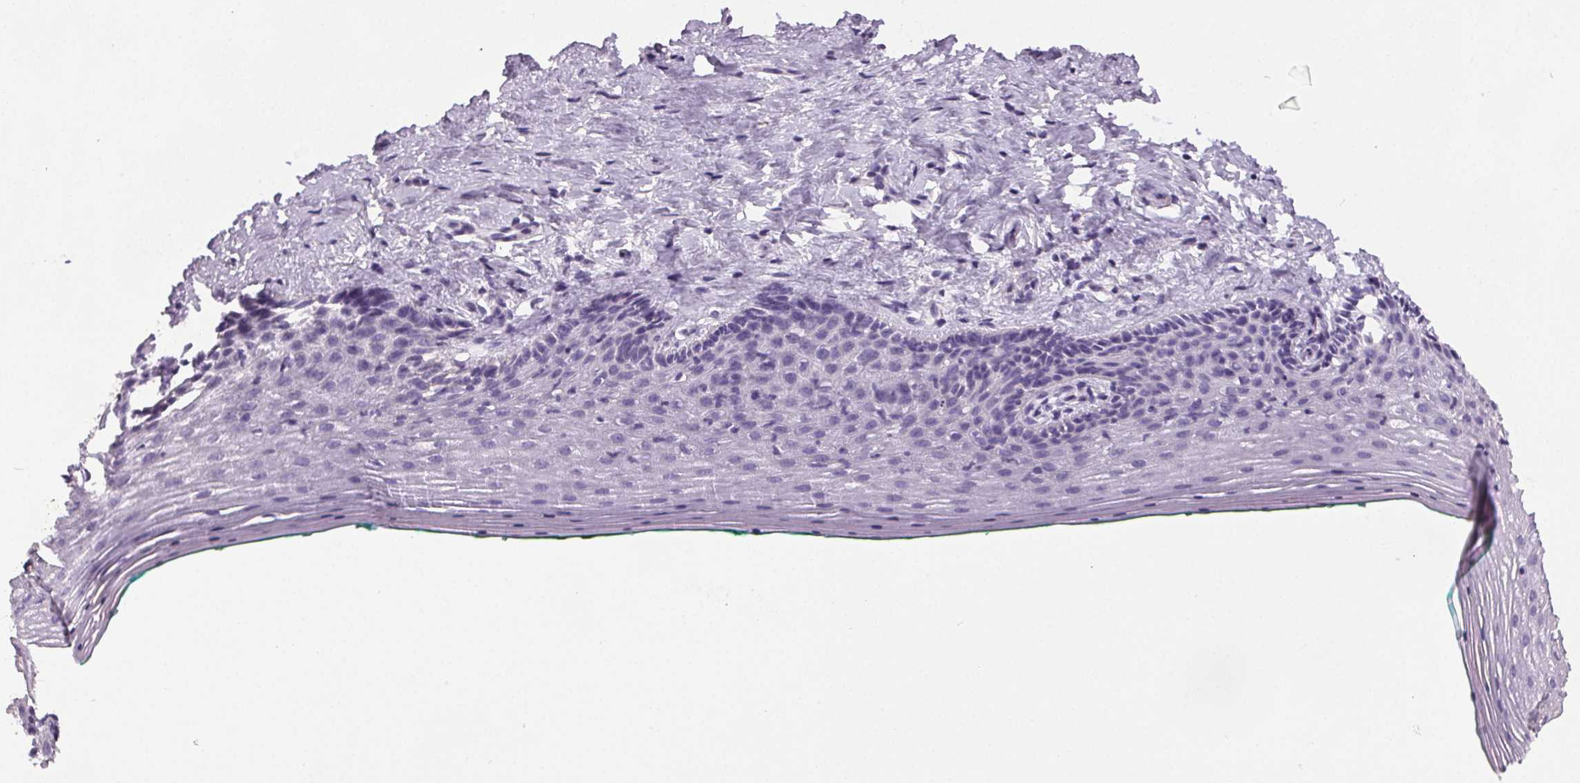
{"staining": {"intensity": "negative", "quantity": "none", "location": "none"}, "tissue": "vagina", "cell_type": "Squamous epithelial cells", "image_type": "normal", "snomed": [{"axis": "morphology", "description": "Normal tissue, NOS"}, {"axis": "topography", "description": "Vagina"}], "caption": "Micrograph shows no significant protein expression in squamous epithelial cells of normal vagina.", "gene": "GPIHBP1", "patient": {"sex": "female", "age": 45}}